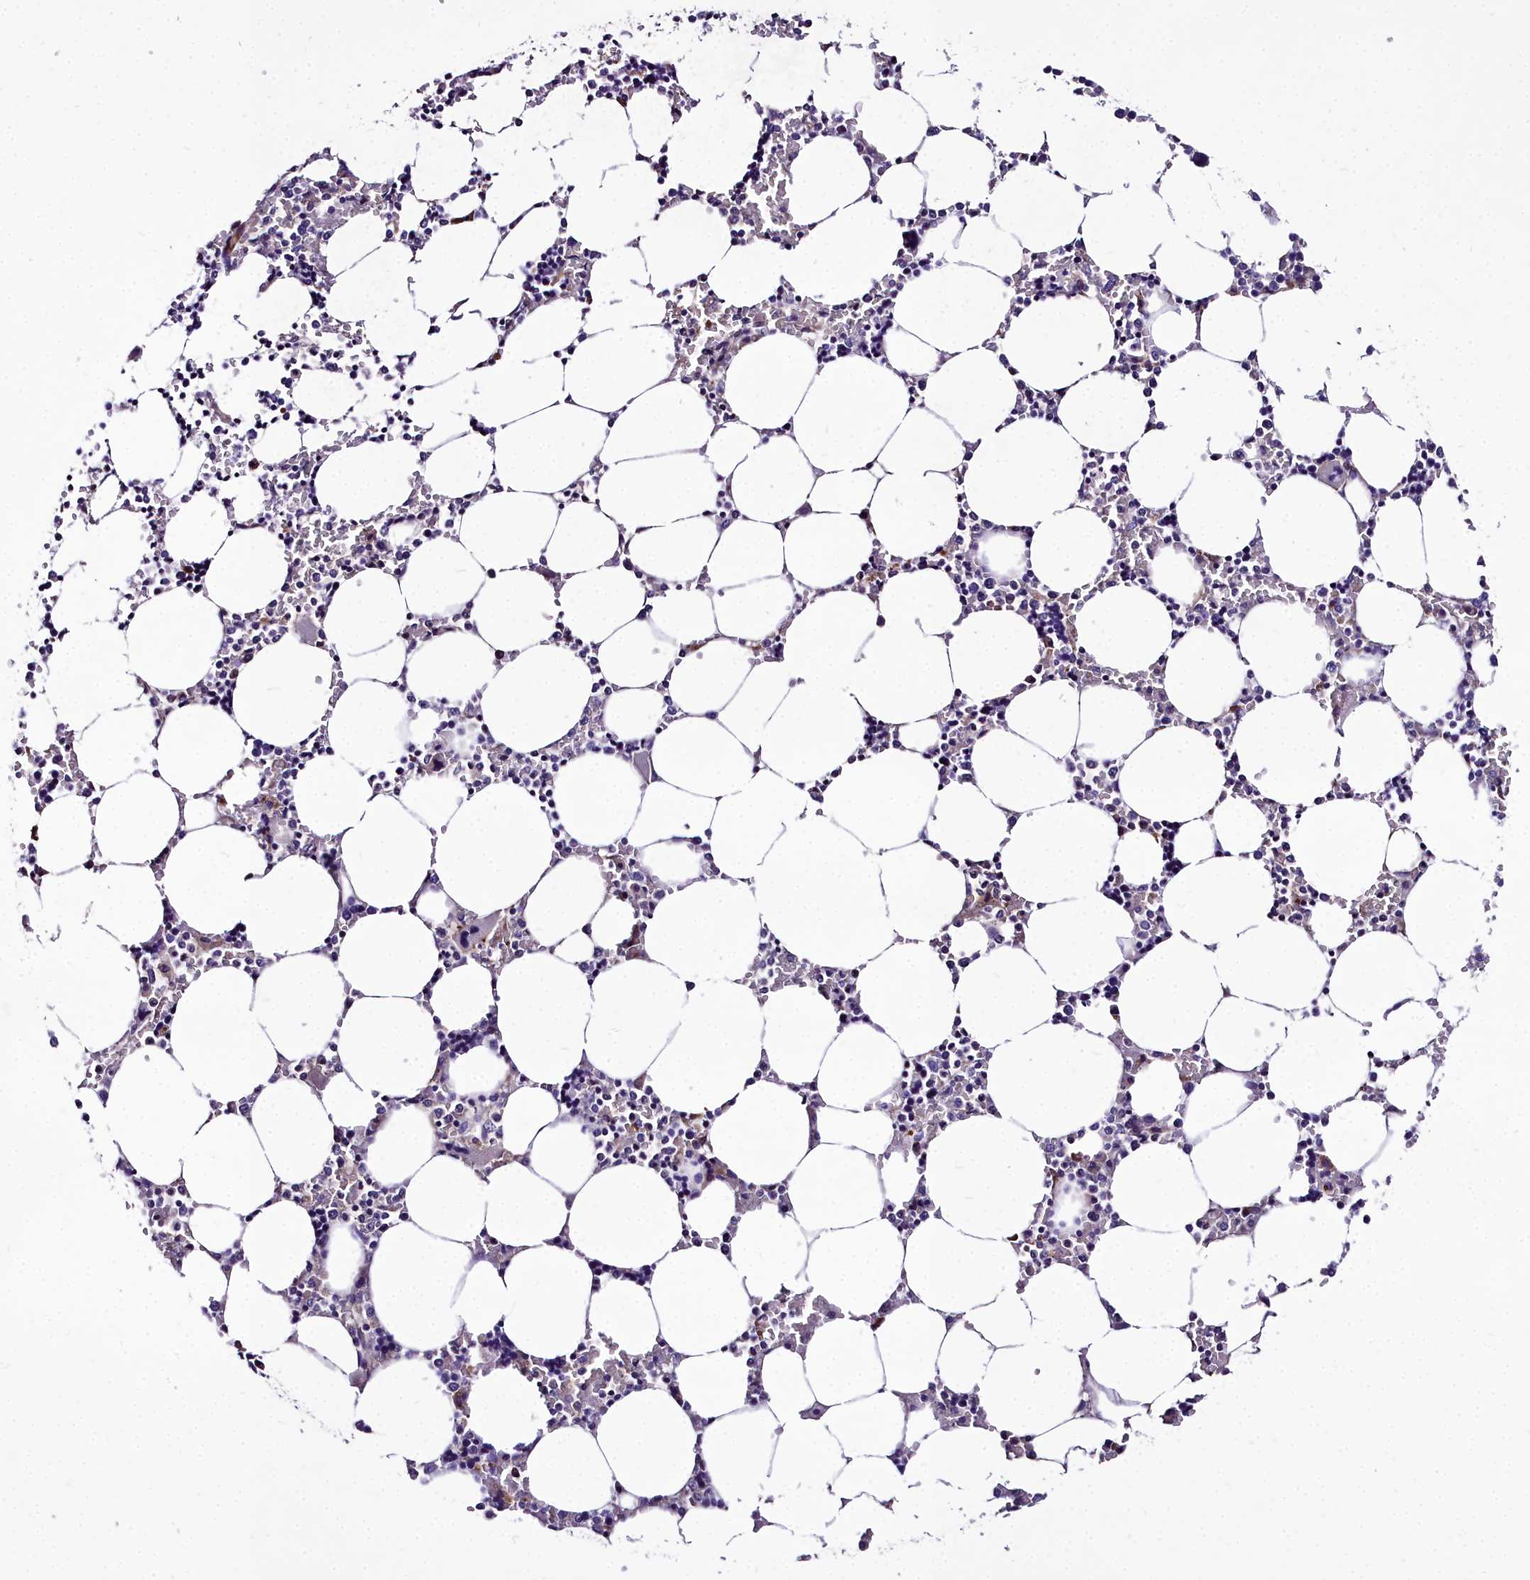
{"staining": {"intensity": "weak", "quantity": "<25%", "location": "cytoplasmic/membranous"}, "tissue": "bone marrow", "cell_type": "Hematopoietic cells", "image_type": "normal", "snomed": [{"axis": "morphology", "description": "Normal tissue, NOS"}, {"axis": "topography", "description": "Bone marrow"}], "caption": "This is an immunohistochemistry histopathology image of unremarkable bone marrow. There is no staining in hematopoietic cells.", "gene": "MS4A18", "patient": {"sex": "male", "age": 64}}